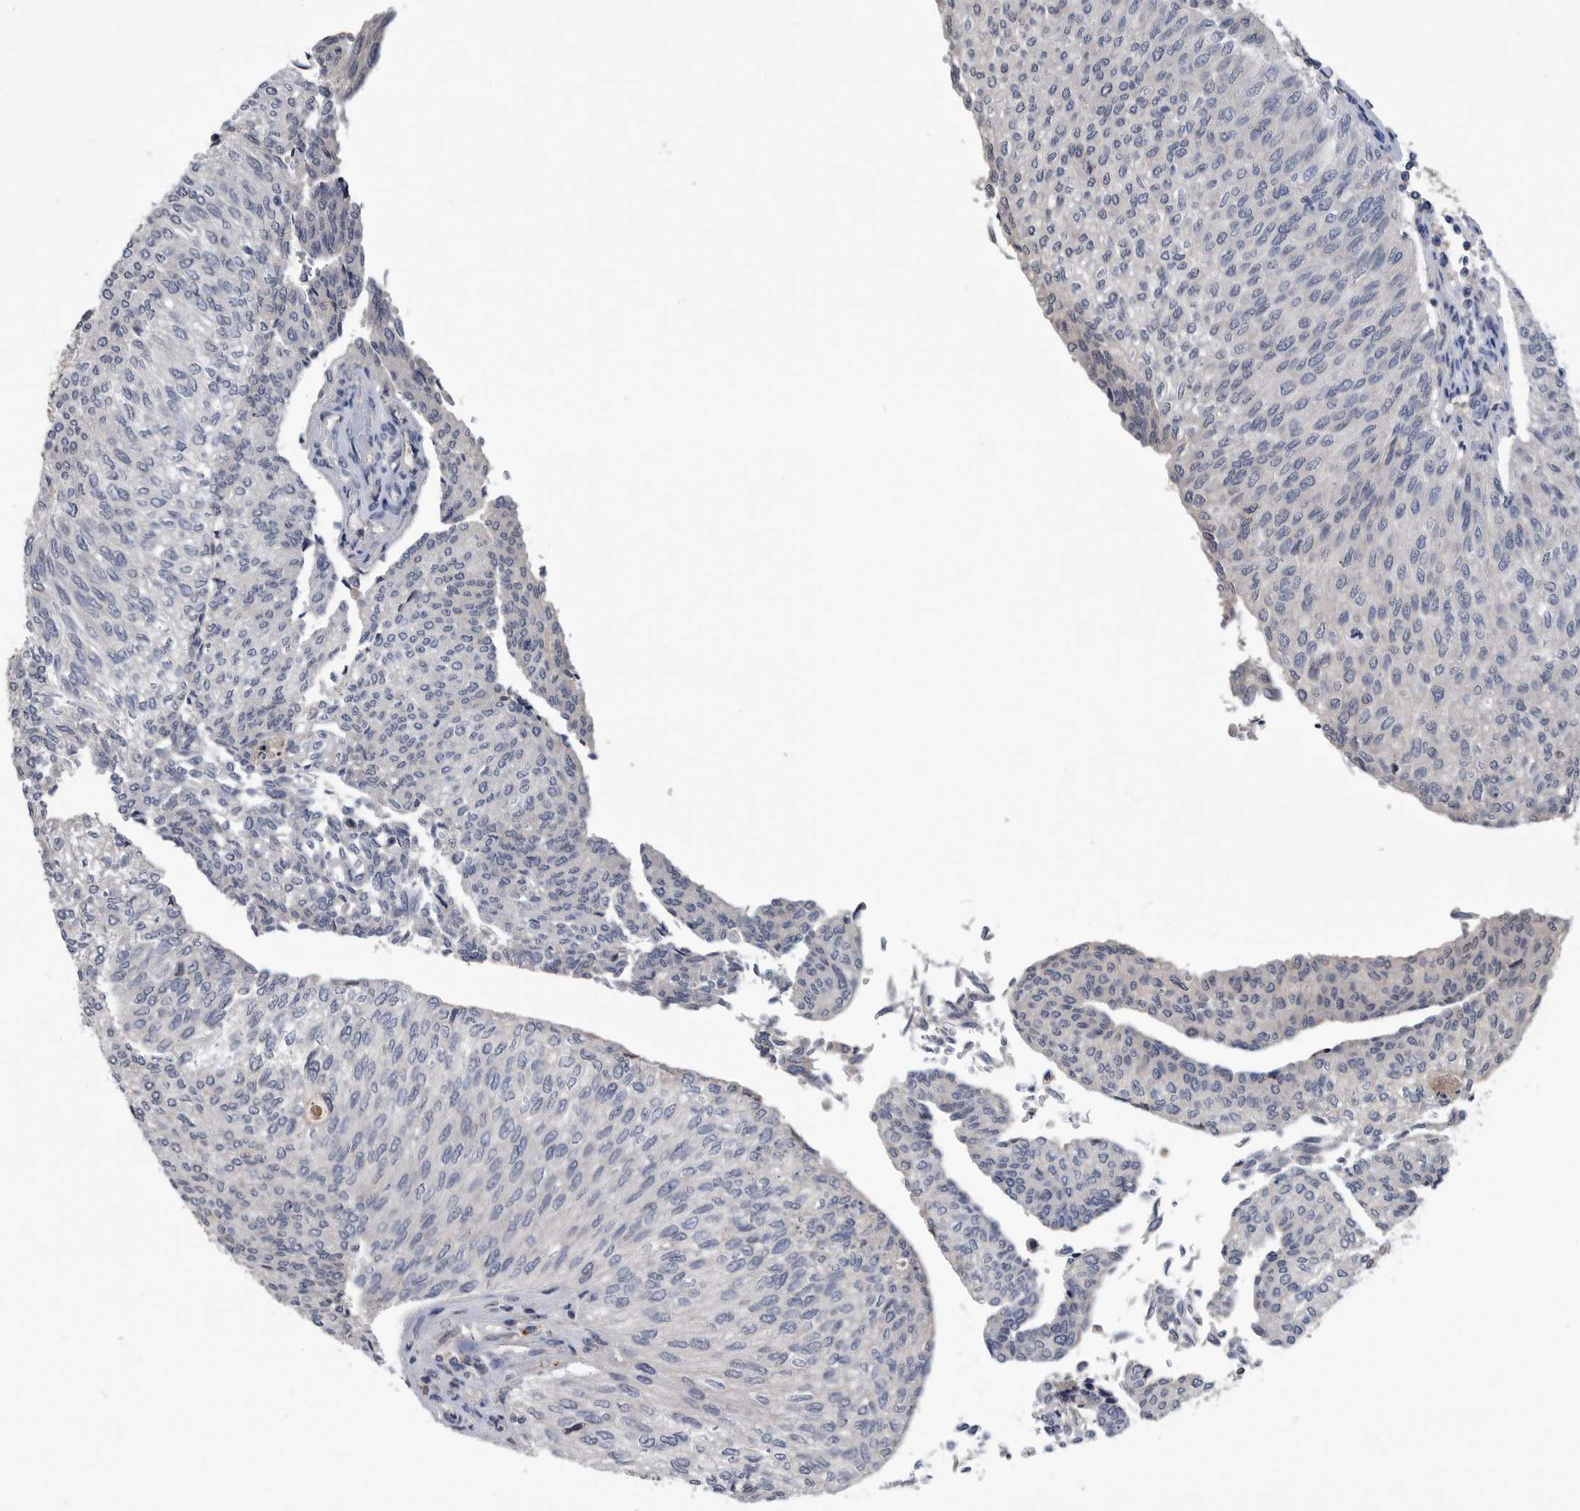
{"staining": {"intensity": "weak", "quantity": "<25%", "location": "cytoplasmic/membranous,nuclear"}, "tissue": "urothelial cancer", "cell_type": "Tumor cells", "image_type": "cancer", "snomed": [{"axis": "morphology", "description": "Urothelial carcinoma, Low grade"}, {"axis": "topography", "description": "Urinary bladder"}], "caption": "The histopathology image displays no significant staining in tumor cells of urothelial cancer. (Brightfield microscopy of DAB (3,3'-diaminobenzidine) IHC at high magnification).", "gene": "PDXK", "patient": {"sex": "female", "age": 79}}